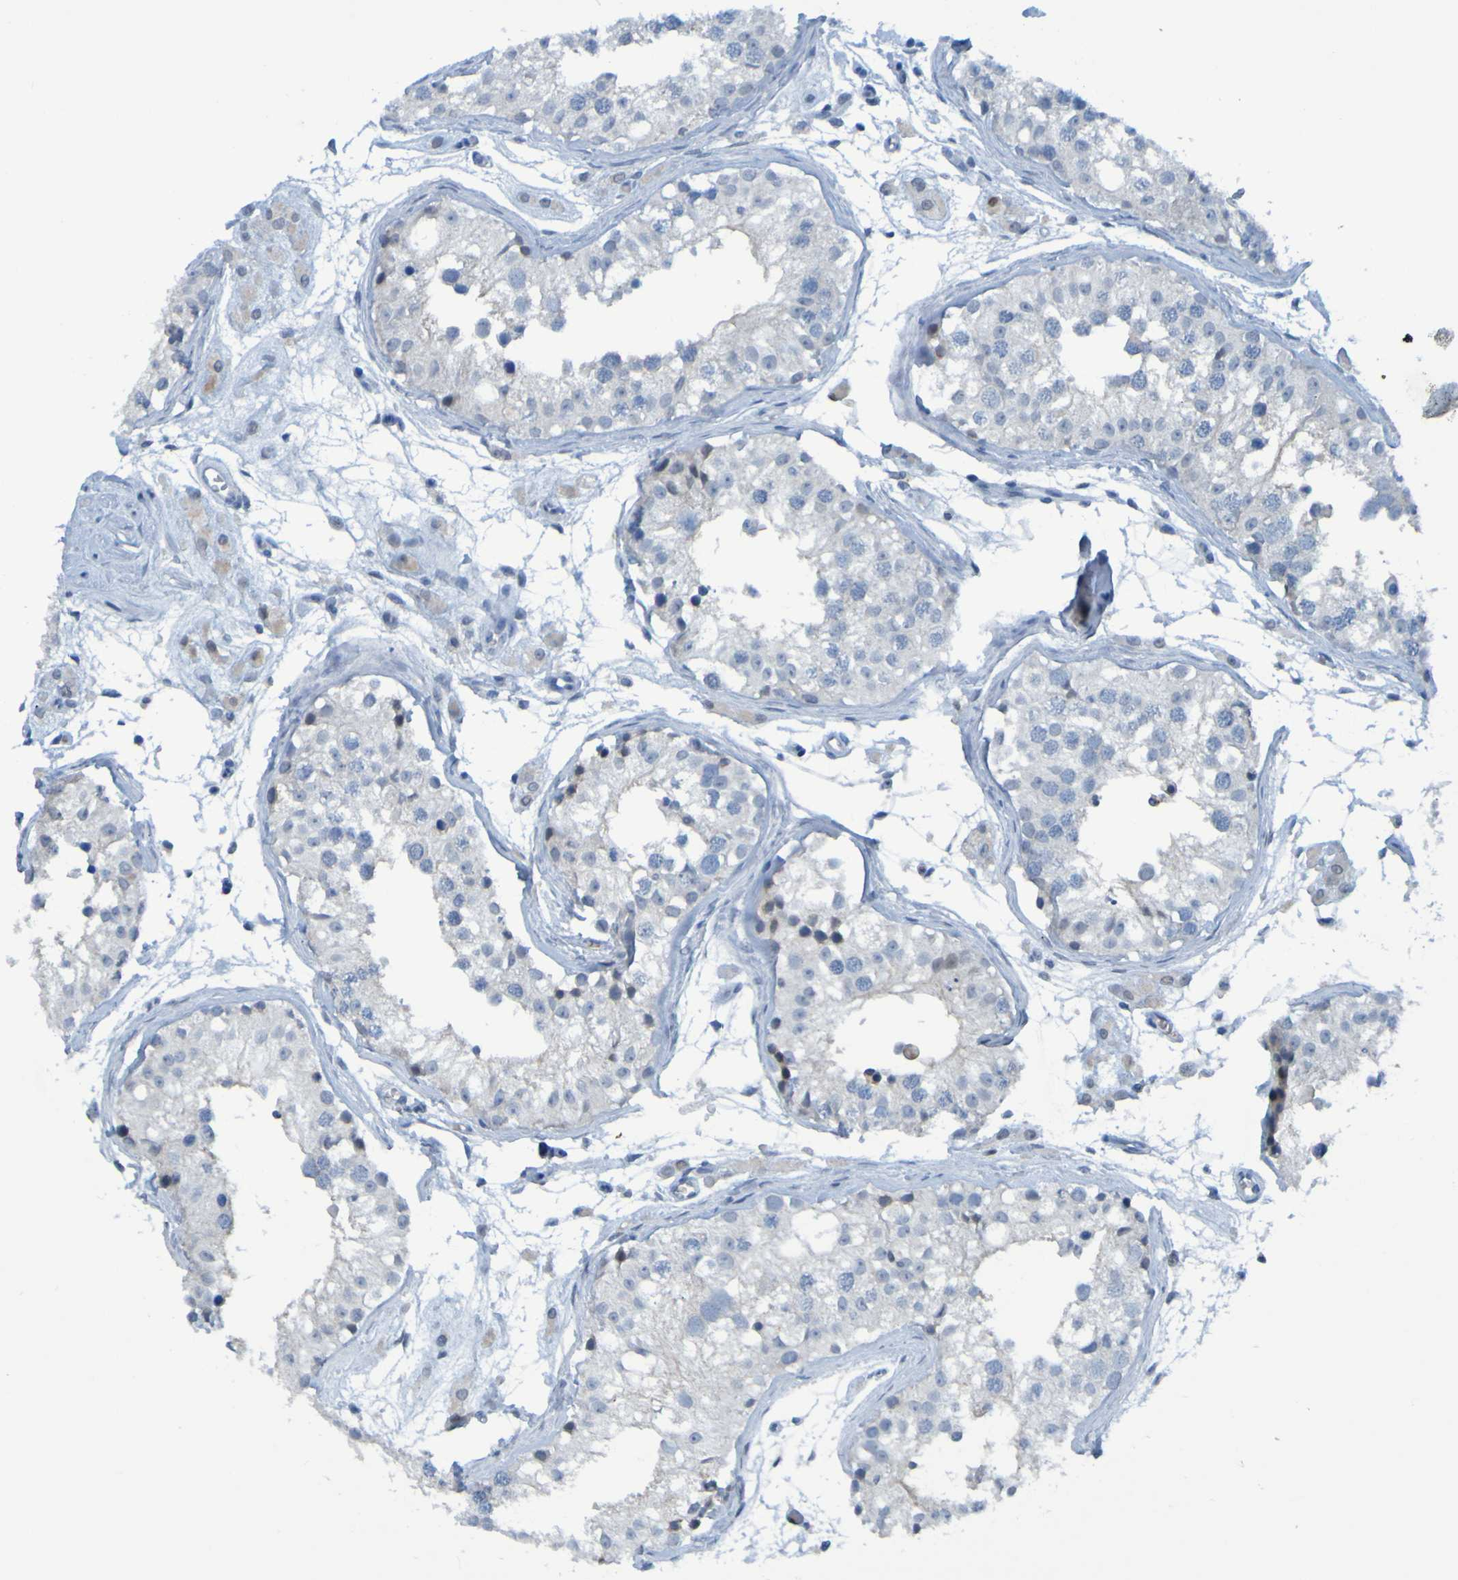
{"staining": {"intensity": "negative", "quantity": "none", "location": "none"}, "tissue": "testis", "cell_type": "Cells in seminiferous ducts", "image_type": "normal", "snomed": [{"axis": "morphology", "description": "Normal tissue, NOS"}, {"axis": "morphology", "description": "Adenocarcinoma, metastatic, NOS"}, {"axis": "topography", "description": "Testis"}], "caption": "Immunohistochemical staining of normal human testis shows no significant positivity in cells in seminiferous ducts. (Immunohistochemistry, brightfield microscopy, high magnification).", "gene": "USP36", "patient": {"sex": "male", "age": 26}}